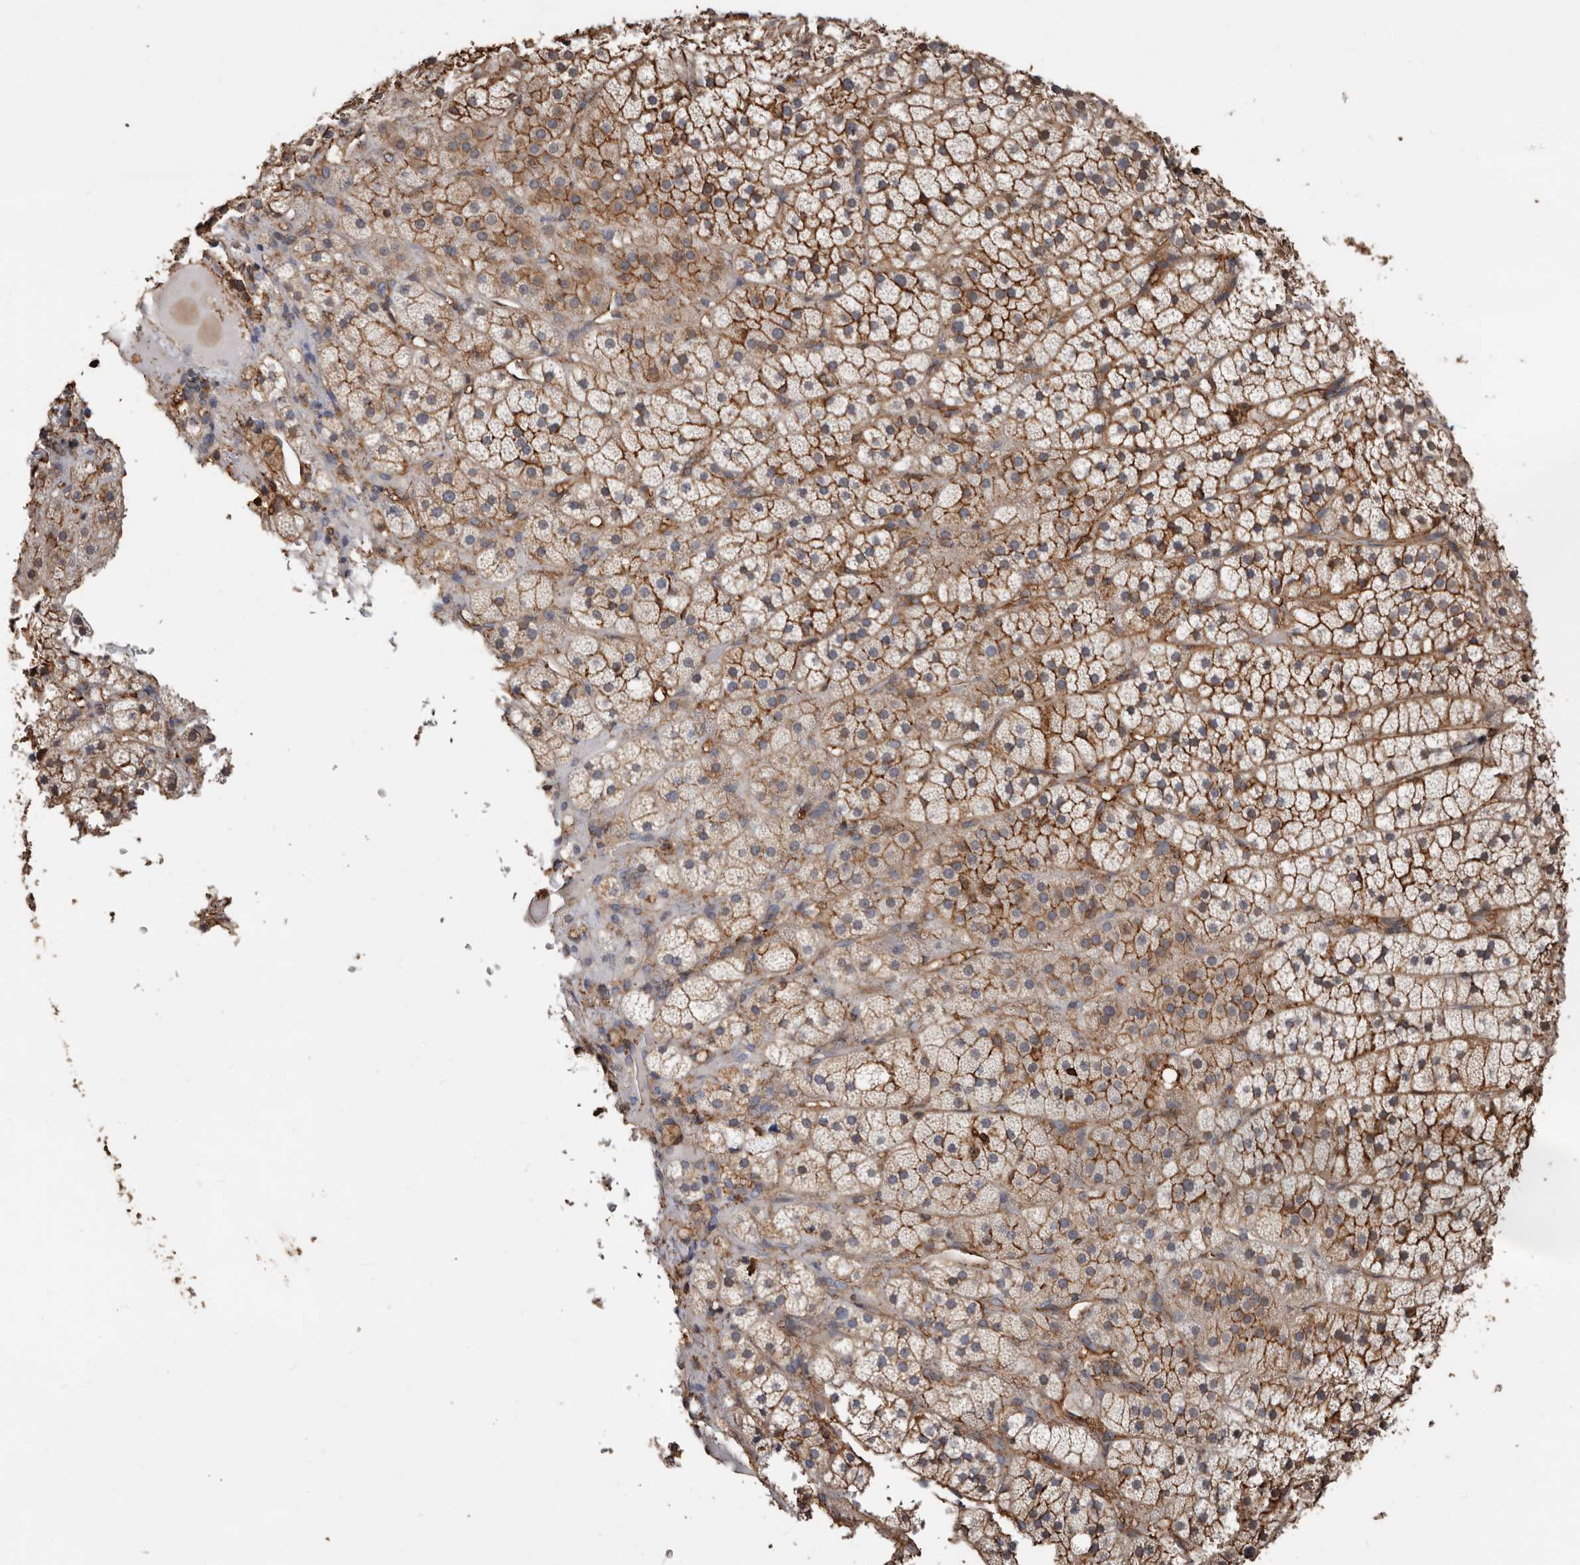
{"staining": {"intensity": "moderate", "quantity": ">75%", "location": "cytoplasmic/membranous"}, "tissue": "adrenal gland", "cell_type": "Glandular cells", "image_type": "normal", "snomed": [{"axis": "morphology", "description": "Normal tissue, NOS"}, {"axis": "topography", "description": "Adrenal gland"}], "caption": "Immunohistochemical staining of benign adrenal gland exhibits medium levels of moderate cytoplasmic/membranous expression in approximately >75% of glandular cells. (brown staining indicates protein expression, while blue staining denotes nuclei).", "gene": "GSK3A", "patient": {"sex": "female", "age": 44}}